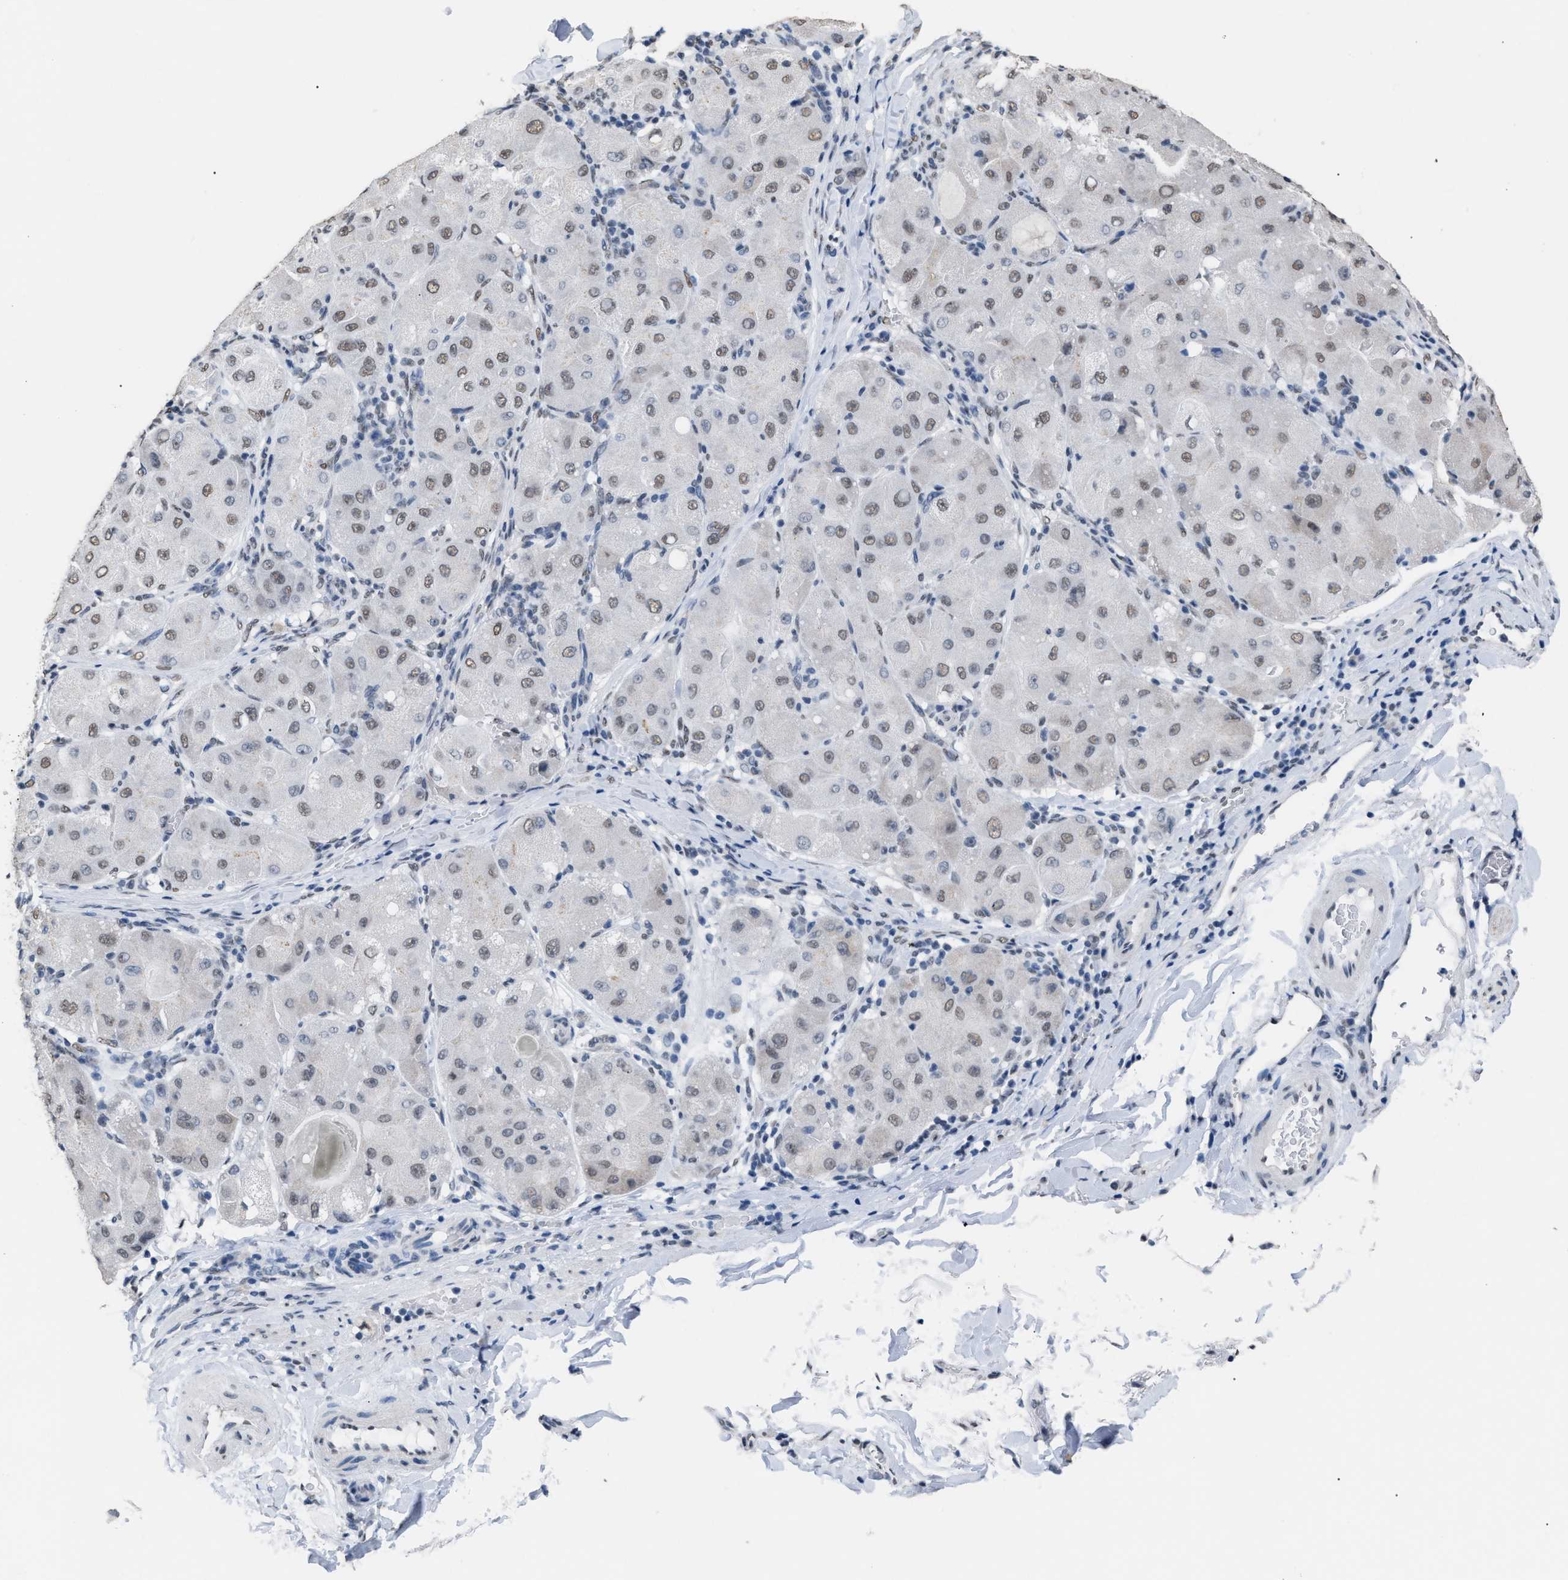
{"staining": {"intensity": "weak", "quantity": ">75%", "location": "nuclear"}, "tissue": "liver cancer", "cell_type": "Tumor cells", "image_type": "cancer", "snomed": [{"axis": "morphology", "description": "Carcinoma, Hepatocellular, NOS"}, {"axis": "topography", "description": "Liver"}], "caption": "Protein staining exhibits weak nuclear expression in approximately >75% of tumor cells in liver cancer.", "gene": "CCAR2", "patient": {"sex": "male", "age": 80}}